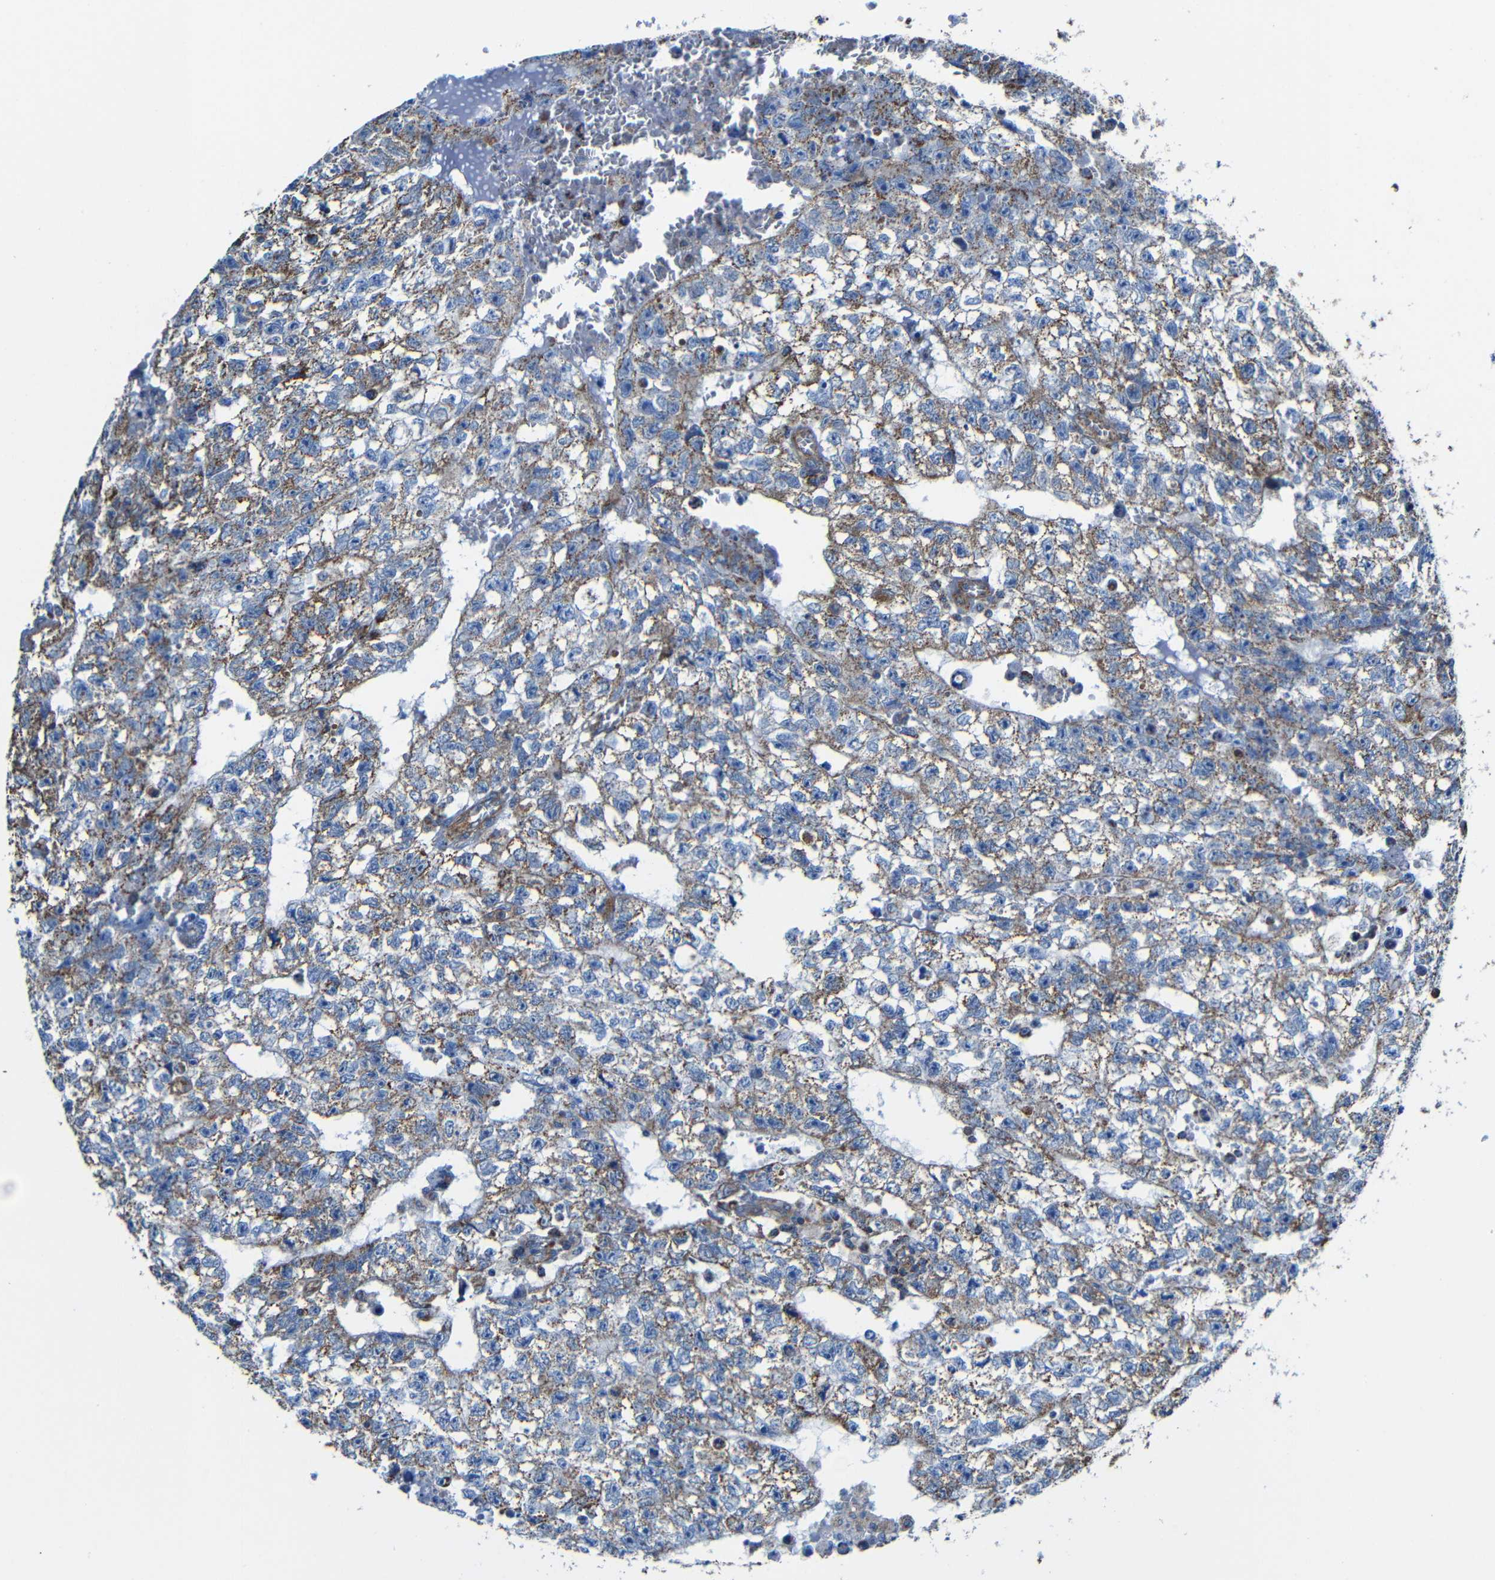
{"staining": {"intensity": "moderate", "quantity": ">75%", "location": "cytoplasmic/membranous"}, "tissue": "testis cancer", "cell_type": "Tumor cells", "image_type": "cancer", "snomed": [{"axis": "morphology", "description": "Seminoma, NOS"}, {"axis": "morphology", "description": "Carcinoma, Embryonal, NOS"}, {"axis": "topography", "description": "Testis"}], "caption": "A brown stain shows moderate cytoplasmic/membranous expression of a protein in human testis cancer (embryonal carcinoma) tumor cells.", "gene": "INTS6L", "patient": {"sex": "male", "age": 38}}